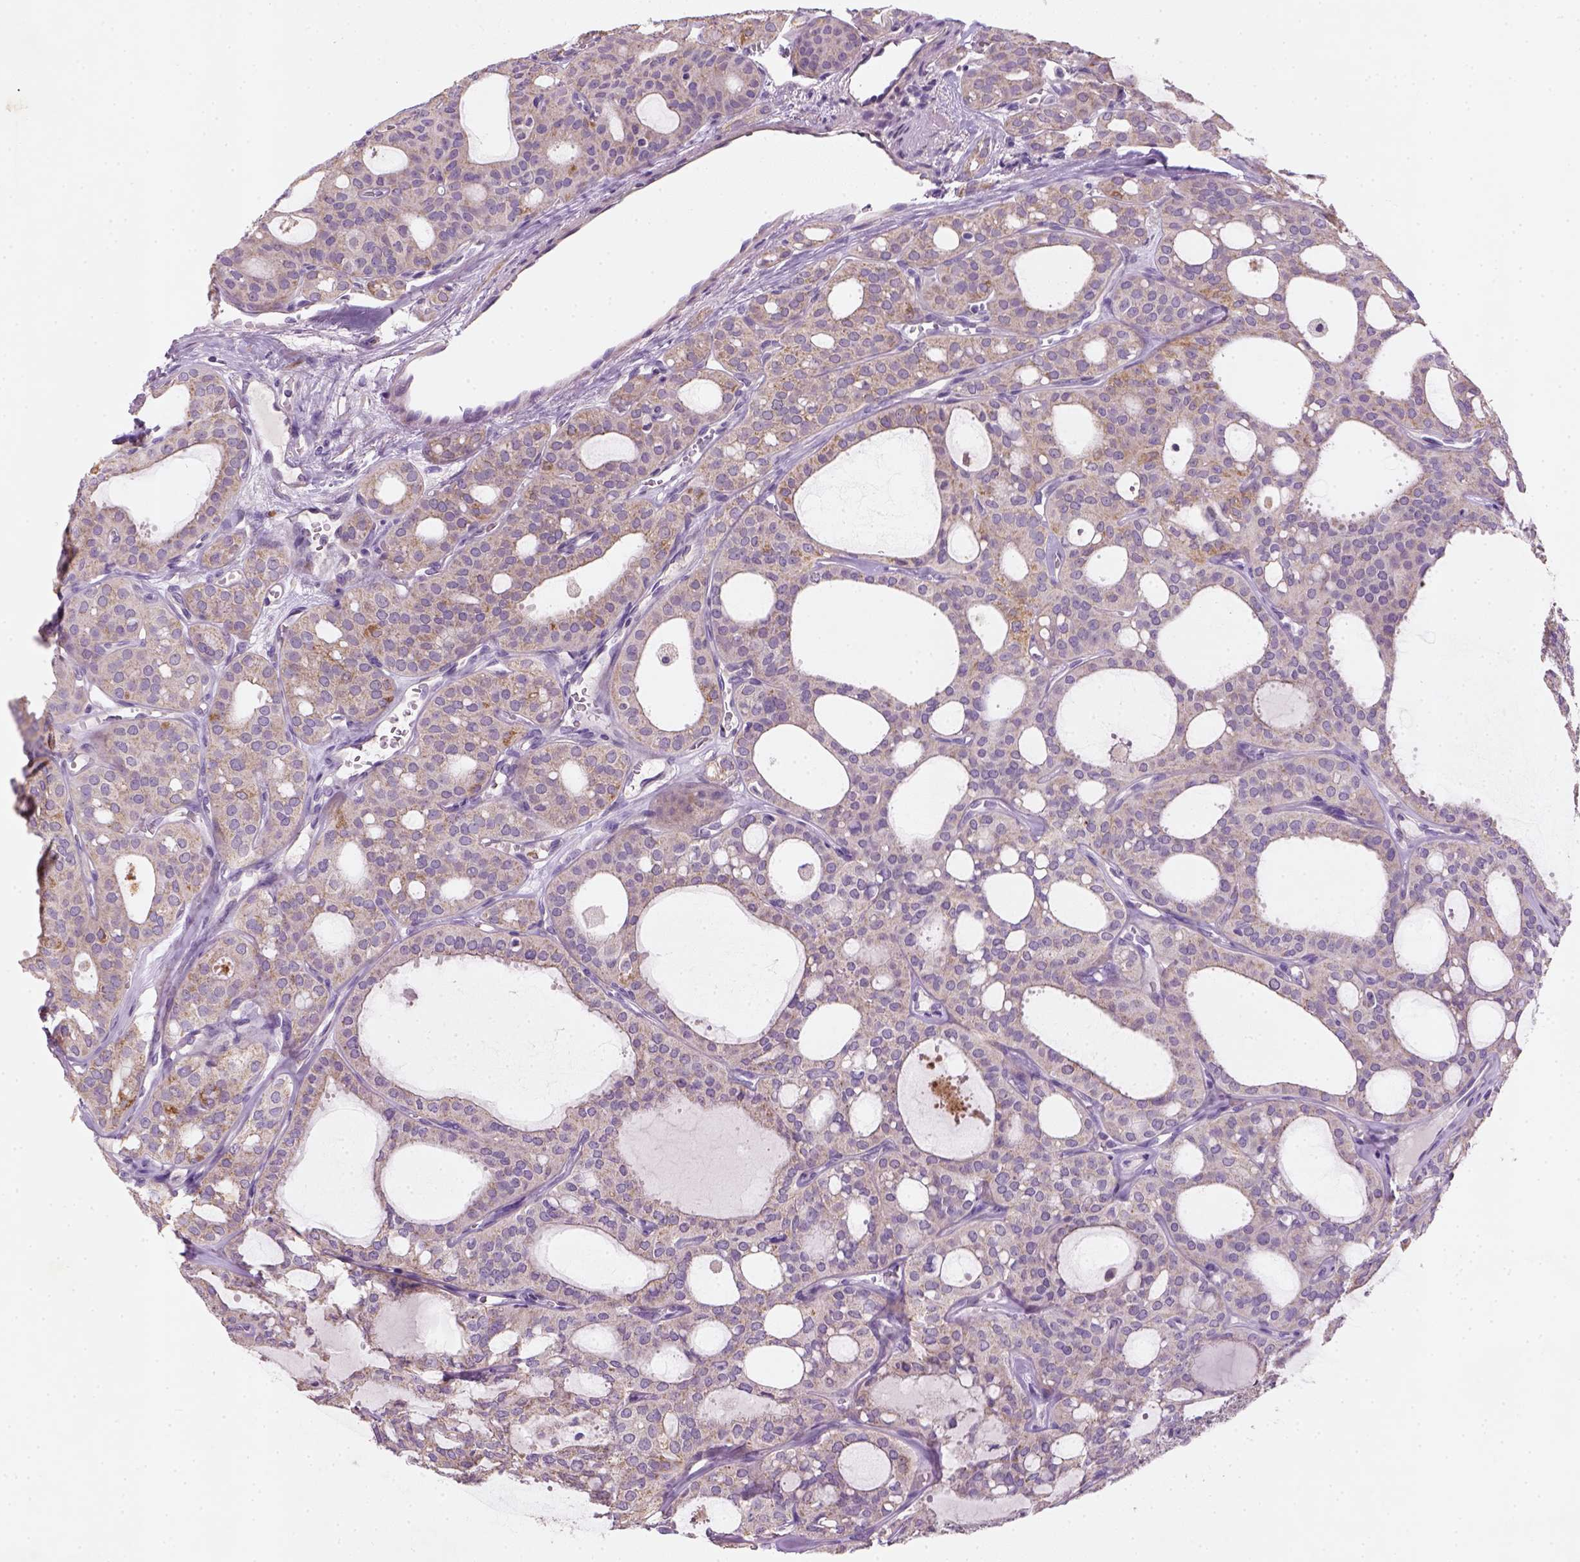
{"staining": {"intensity": "weak", "quantity": ">75%", "location": "cytoplasmic/membranous"}, "tissue": "thyroid cancer", "cell_type": "Tumor cells", "image_type": "cancer", "snomed": [{"axis": "morphology", "description": "Follicular adenoma carcinoma, NOS"}, {"axis": "topography", "description": "Thyroid gland"}], "caption": "Thyroid cancer was stained to show a protein in brown. There is low levels of weak cytoplasmic/membranous positivity in about >75% of tumor cells.", "gene": "NUDT6", "patient": {"sex": "male", "age": 75}}